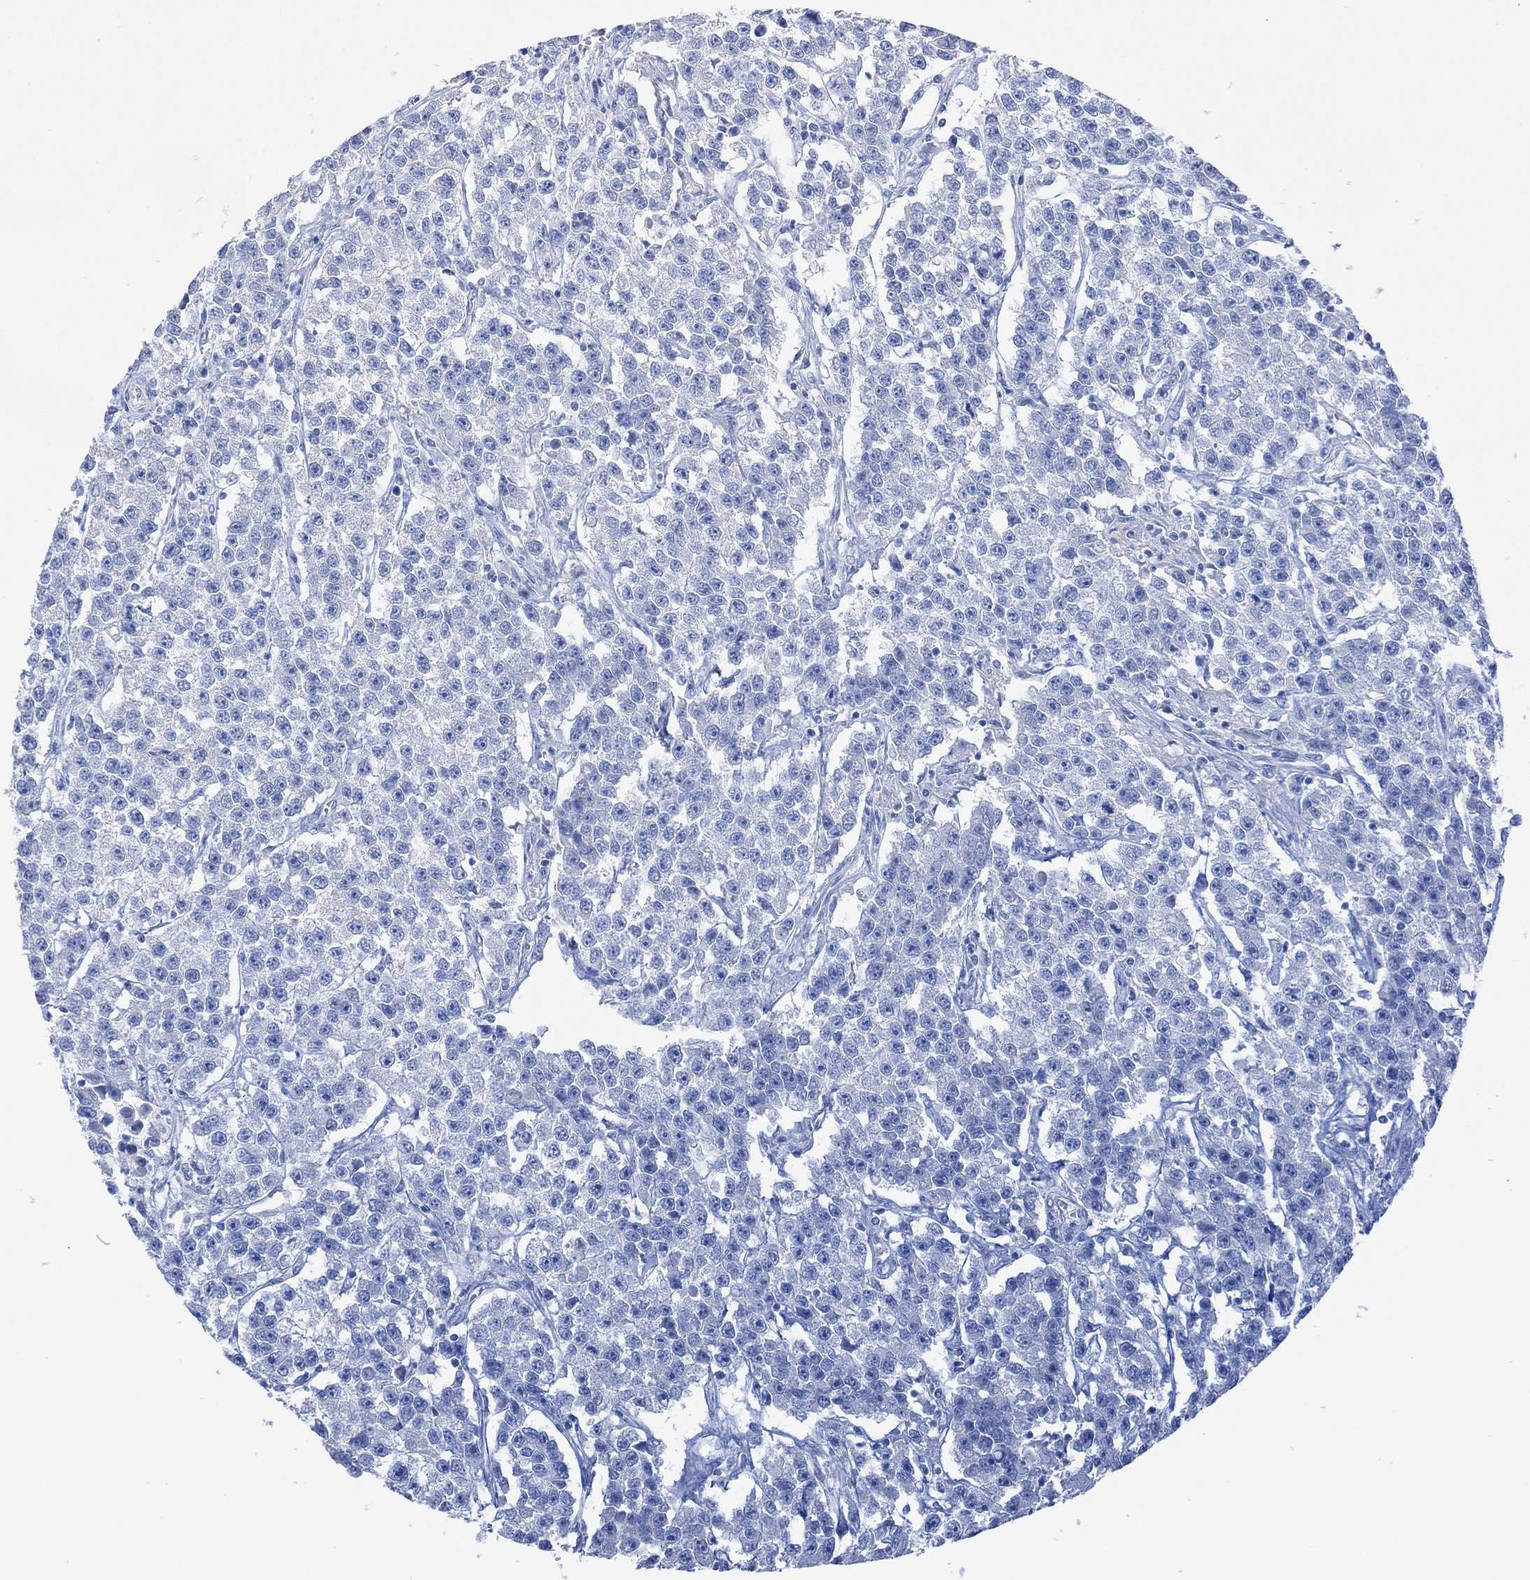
{"staining": {"intensity": "negative", "quantity": "none", "location": "none"}, "tissue": "testis cancer", "cell_type": "Tumor cells", "image_type": "cancer", "snomed": [{"axis": "morphology", "description": "Seminoma, NOS"}, {"axis": "topography", "description": "Testis"}], "caption": "Tumor cells show no significant protein expression in testis cancer.", "gene": "VAT1L", "patient": {"sex": "male", "age": 59}}